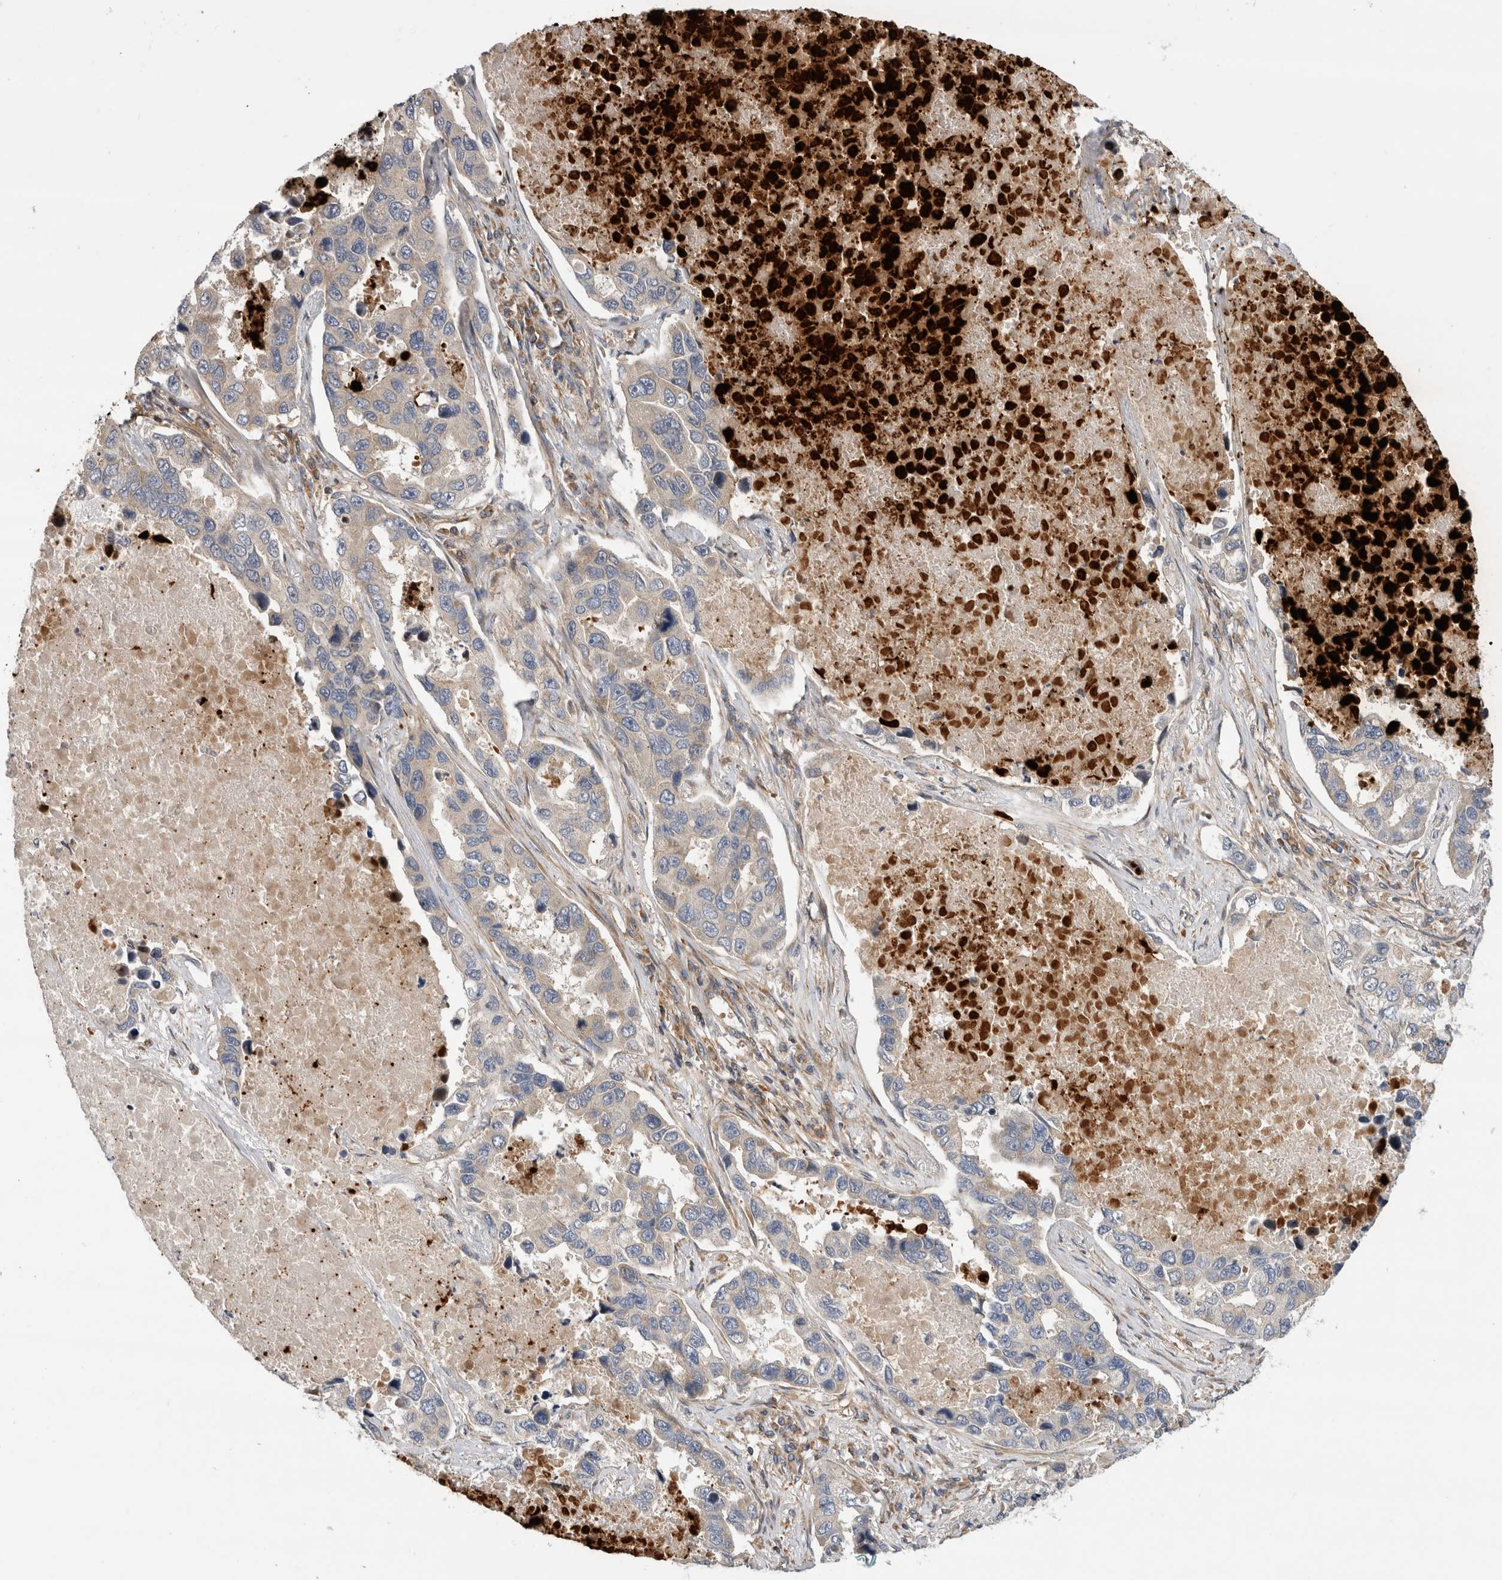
{"staining": {"intensity": "negative", "quantity": "none", "location": "none"}, "tissue": "lung cancer", "cell_type": "Tumor cells", "image_type": "cancer", "snomed": [{"axis": "morphology", "description": "Adenocarcinoma, NOS"}, {"axis": "topography", "description": "Lung"}], "caption": "A high-resolution histopathology image shows immunohistochemistry staining of adenocarcinoma (lung), which demonstrates no significant expression in tumor cells. (IHC, brightfield microscopy, high magnification).", "gene": "GRIK2", "patient": {"sex": "male", "age": 64}}